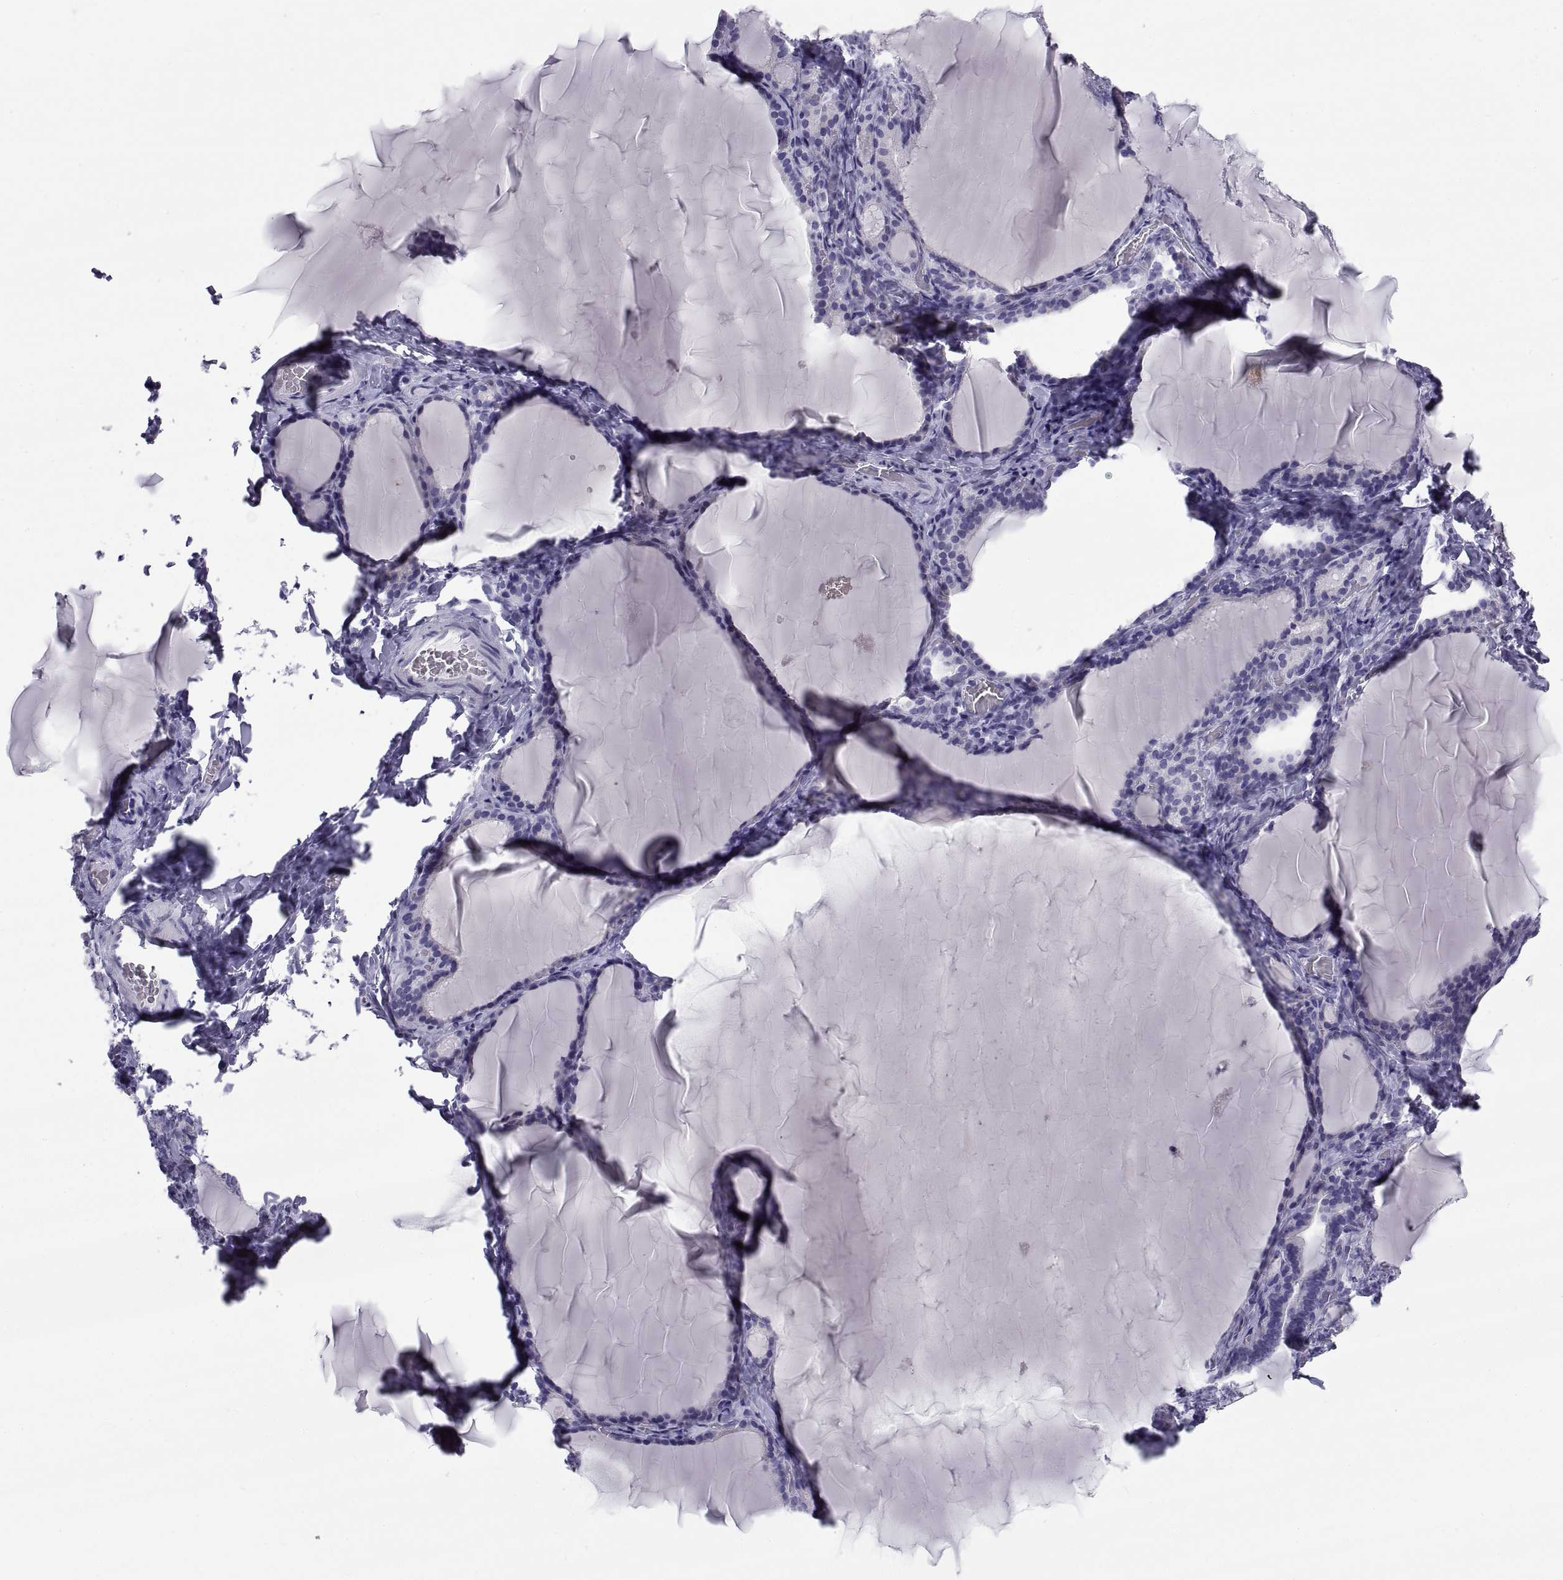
{"staining": {"intensity": "negative", "quantity": "none", "location": "none"}, "tissue": "thyroid gland", "cell_type": "Glandular cells", "image_type": "normal", "snomed": [{"axis": "morphology", "description": "Normal tissue, NOS"}, {"axis": "morphology", "description": "Hyperplasia, NOS"}, {"axis": "topography", "description": "Thyroid gland"}], "caption": "A high-resolution histopathology image shows IHC staining of normal thyroid gland, which reveals no significant staining in glandular cells.", "gene": "NPTX2", "patient": {"sex": "female", "age": 27}}